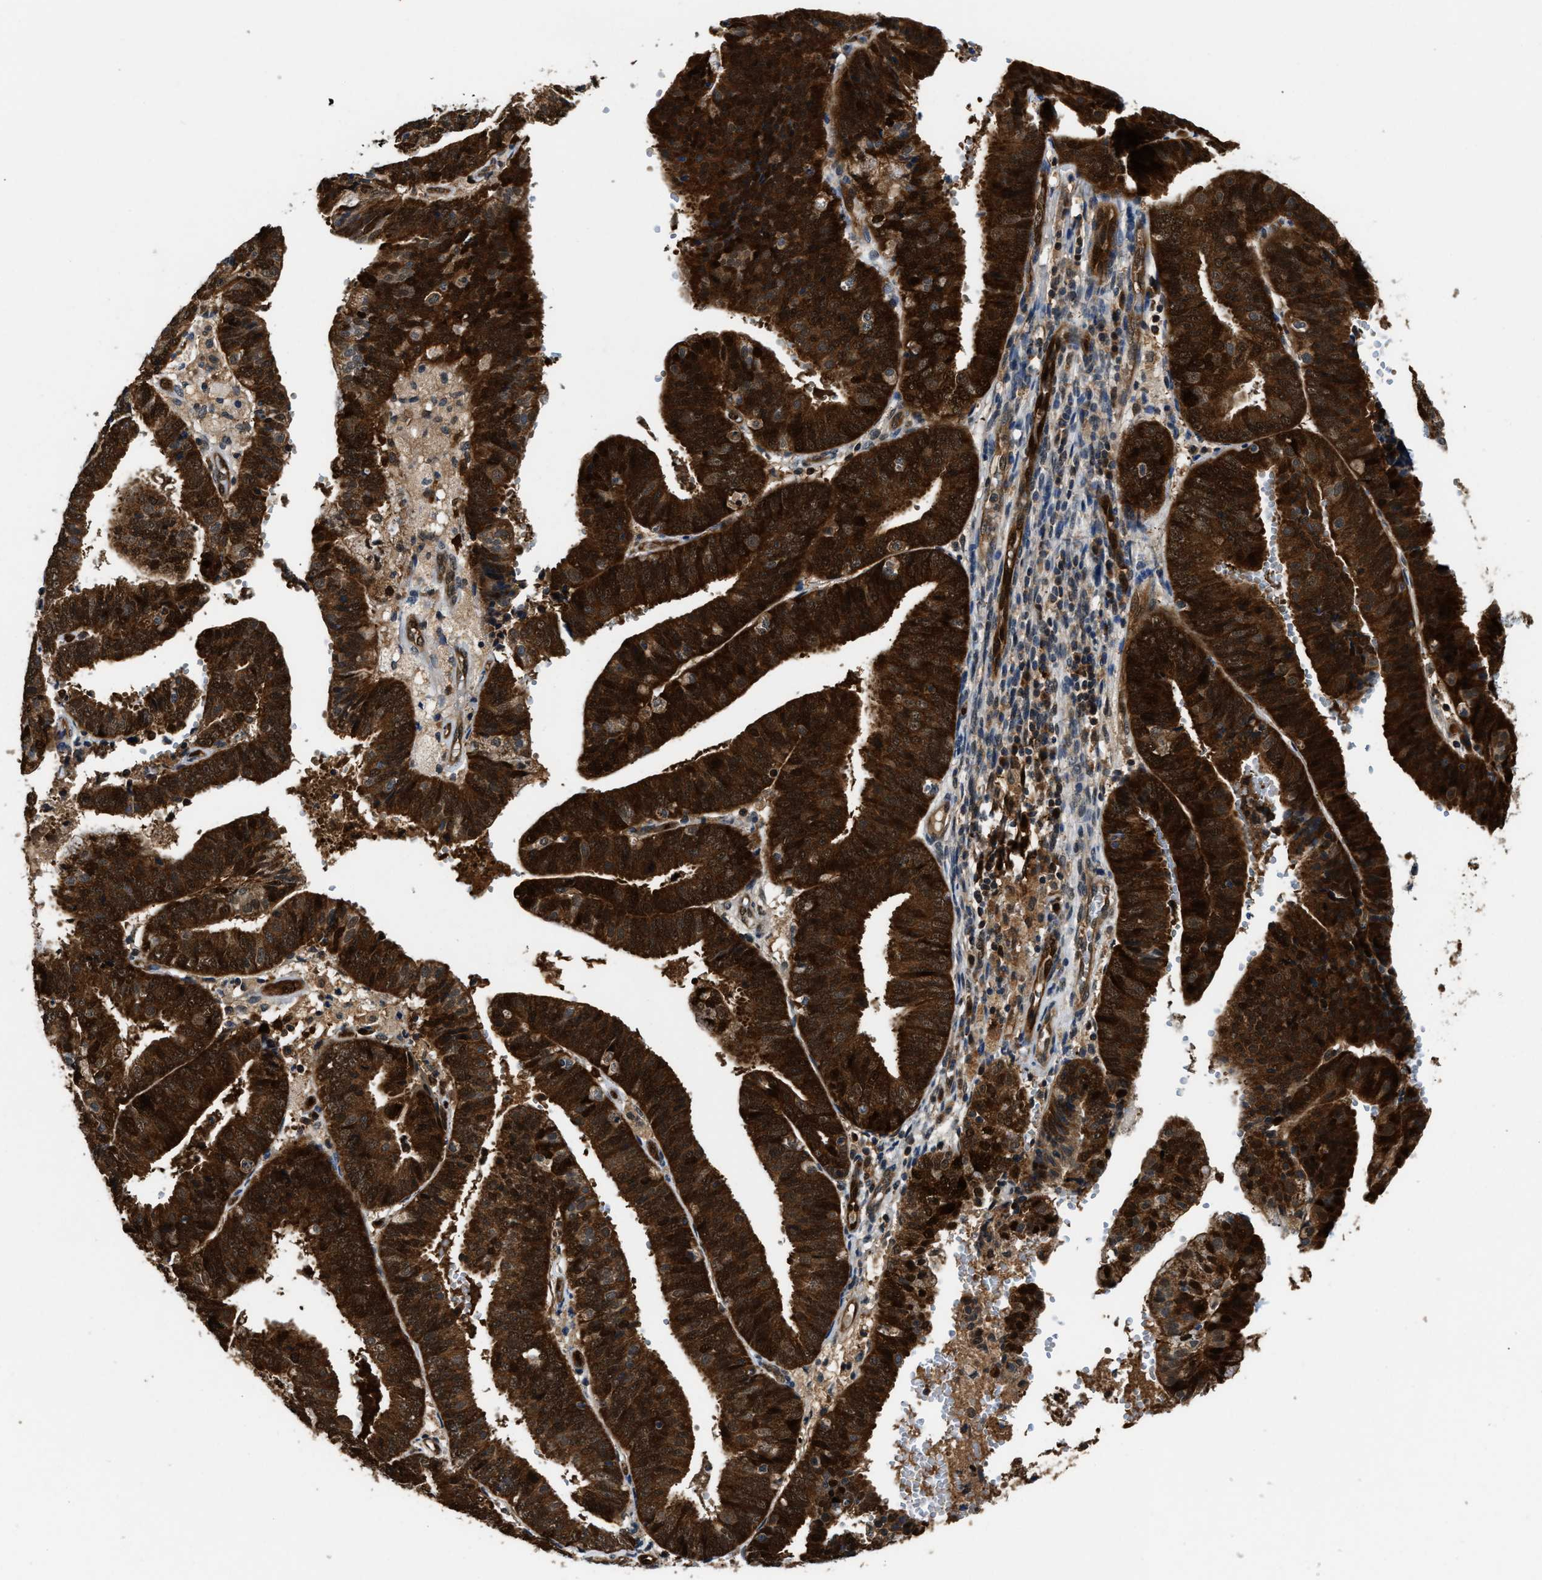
{"staining": {"intensity": "strong", "quantity": ">75%", "location": "cytoplasmic/membranous"}, "tissue": "endometrial cancer", "cell_type": "Tumor cells", "image_type": "cancer", "snomed": [{"axis": "morphology", "description": "Adenocarcinoma, NOS"}, {"axis": "topography", "description": "Endometrium"}], "caption": "Protein analysis of endometrial adenocarcinoma tissue reveals strong cytoplasmic/membranous expression in about >75% of tumor cells.", "gene": "PPA1", "patient": {"sex": "female", "age": 63}}